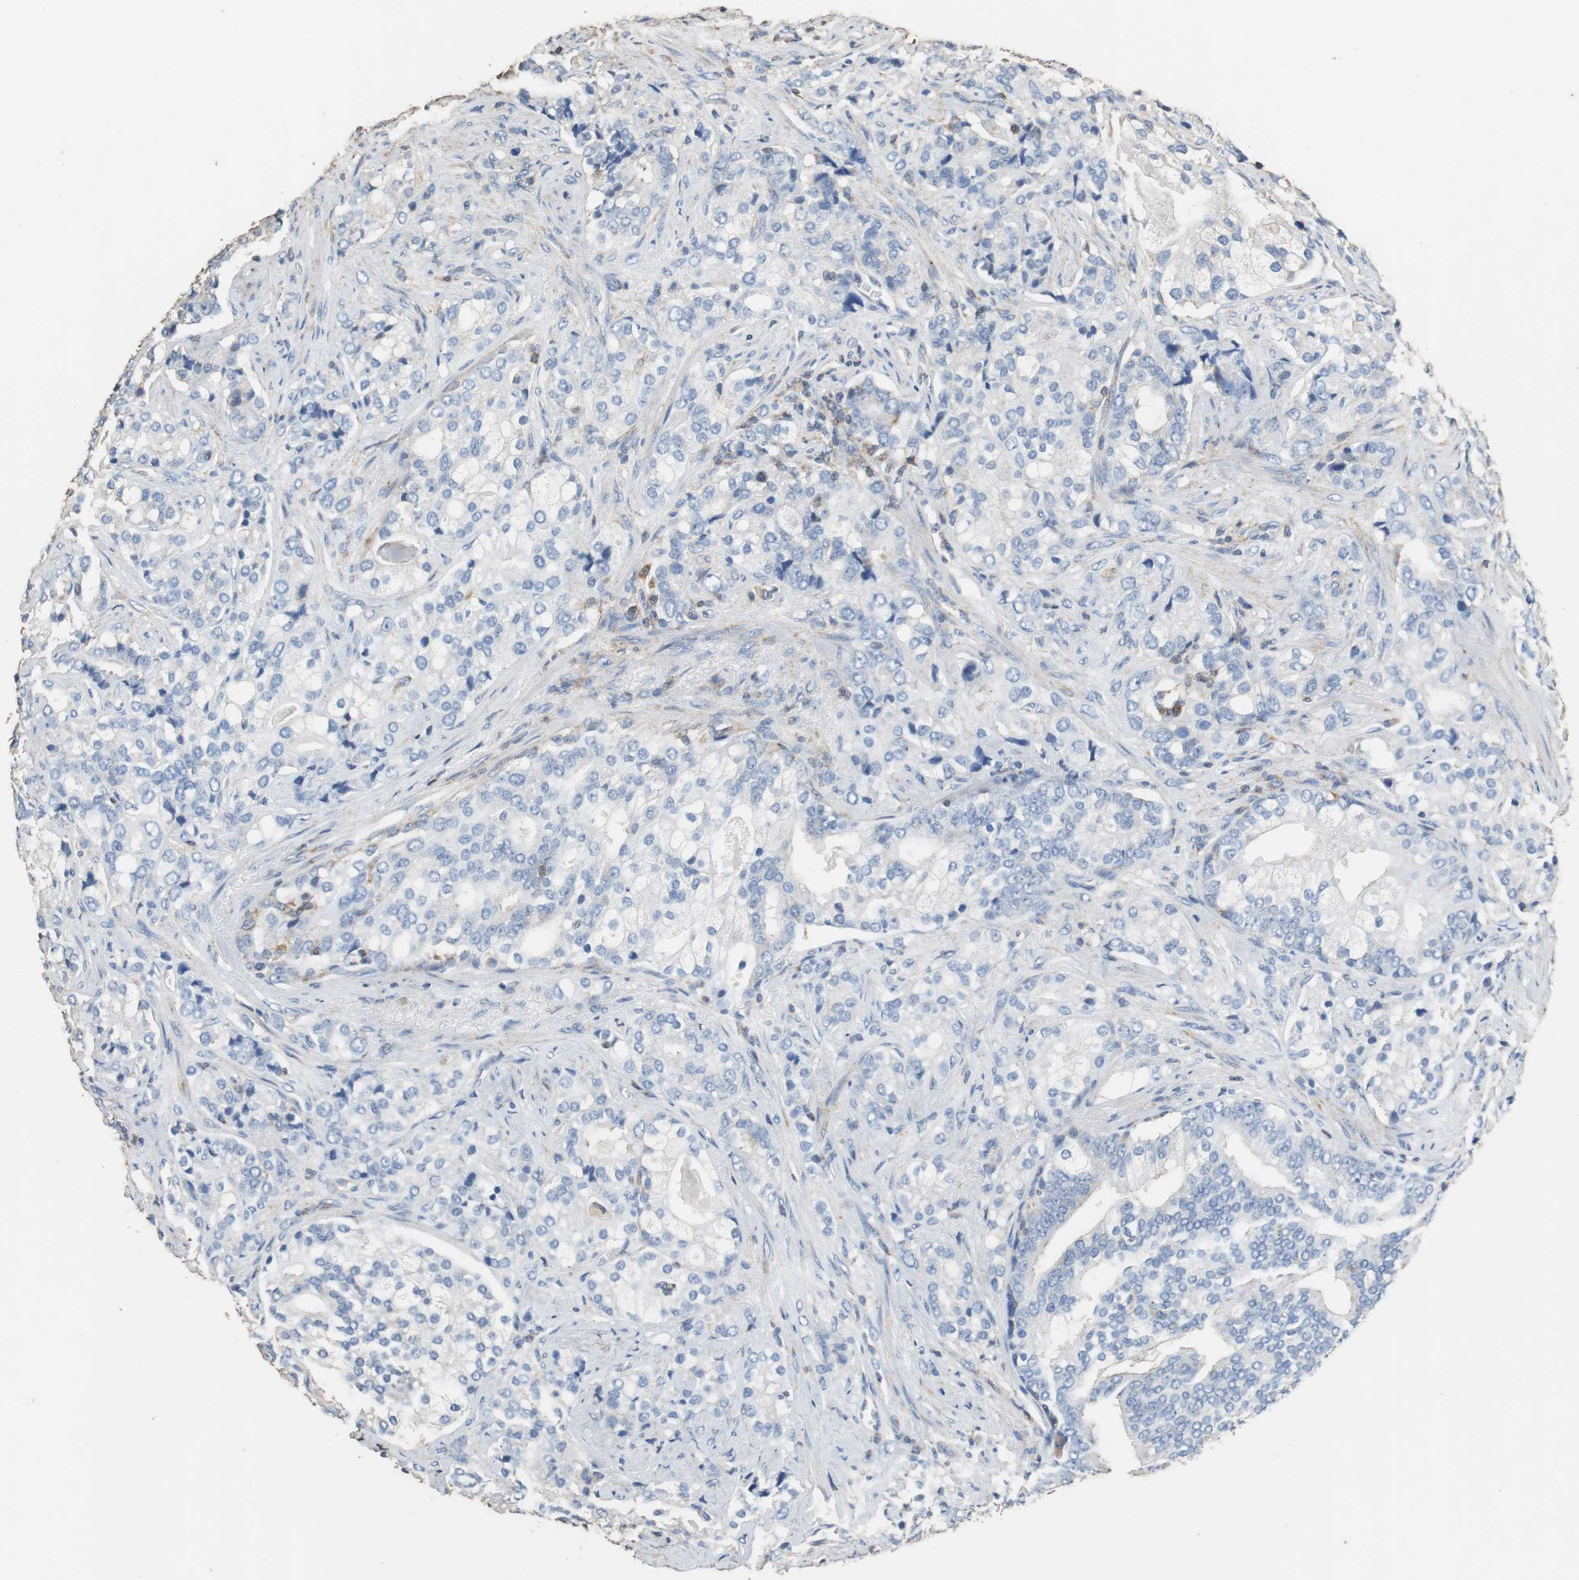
{"staining": {"intensity": "negative", "quantity": "none", "location": "none"}, "tissue": "prostate cancer", "cell_type": "Tumor cells", "image_type": "cancer", "snomed": [{"axis": "morphology", "description": "Adenocarcinoma, Low grade"}, {"axis": "topography", "description": "Prostate"}], "caption": "Immunohistochemical staining of human prostate adenocarcinoma (low-grade) shows no significant positivity in tumor cells.", "gene": "PRKRA", "patient": {"sex": "male", "age": 58}}